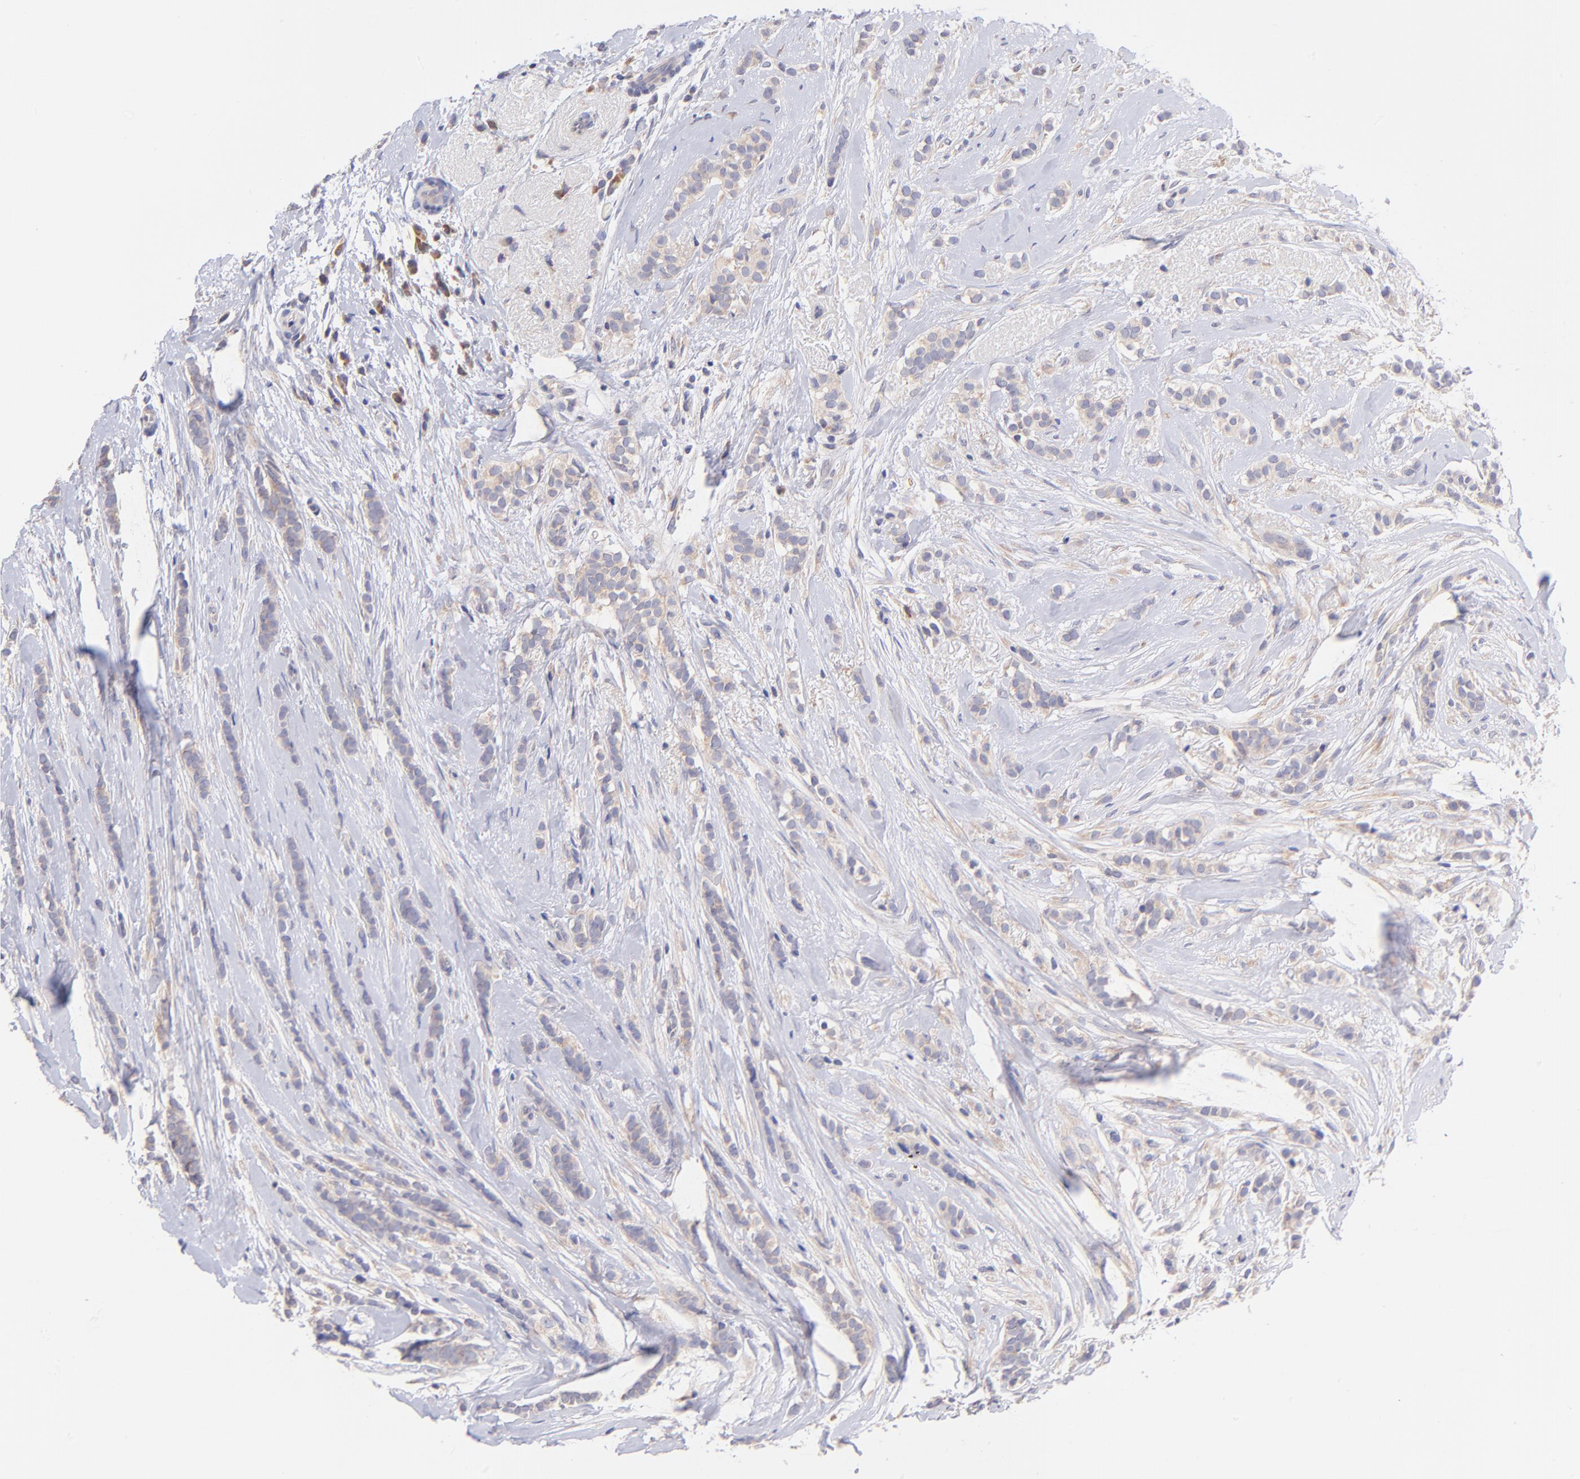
{"staining": {"intensity": "weak", "quantity": "25%-75%", "location": "cytoplasmic/membranous"}, "tissue": "breast cancer", "cell_type": "Tumor cells", "image_type": "cancer", "snomed": [{"axis": "morphology", "description": "Lobular carcinoma"}, {"axis": "topography", "description": "Breast"}], "caption": "Immunohistochemical staining of human breast cancer demonstrates low levels of weak cytoplasmic/membranous protein positivity in about 25%-75% of tumor cells.", "gene": "RPL11", "patient": {"sex": "female", "age": 56}}